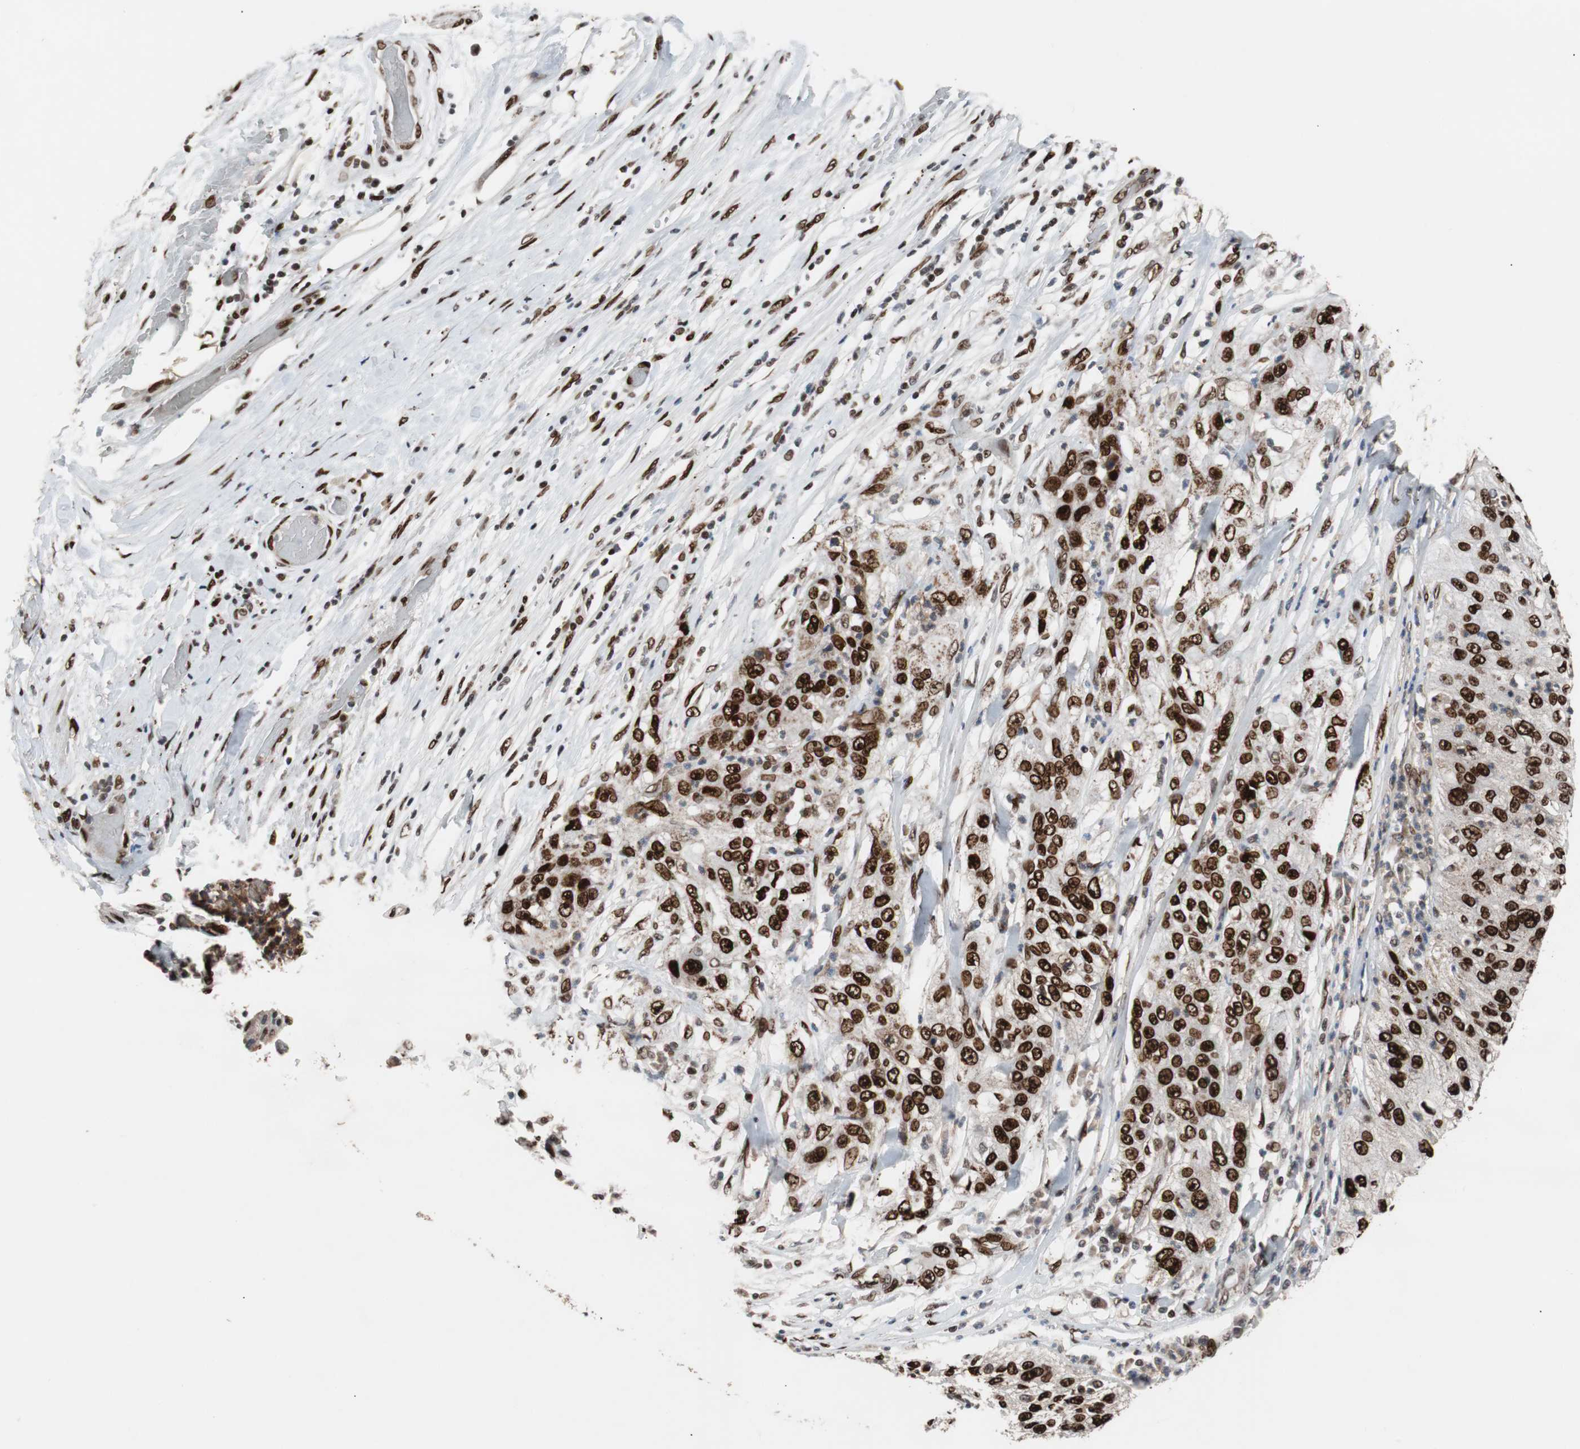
{"staining": {"intensity": "strong", "quantity": ">75%", "location": "nuclear"}, "tissue": "lung cancer", "cell_type": "Tumor cells", "image_type": "cancer", "snomed": [{"axis": "morphology", "description": "Inflammation, NOS"}, {"axis": "morphology", "description": "Squamous cell carcinoma, NOS"}, {"axis": "topography", "description": "Lymph node"}, {"axis": "topography", "description": "Soft tissue"}, {"axis": "topography", "description": "Lung"}], "caption": "This is an image of immunohistochemistry staining of squamous cell carcinoma (lung), which shows strong expression in the nuclear of tumor cells.", "gene": "NBL1", "patient": {"sex": "male", "age": 66}}